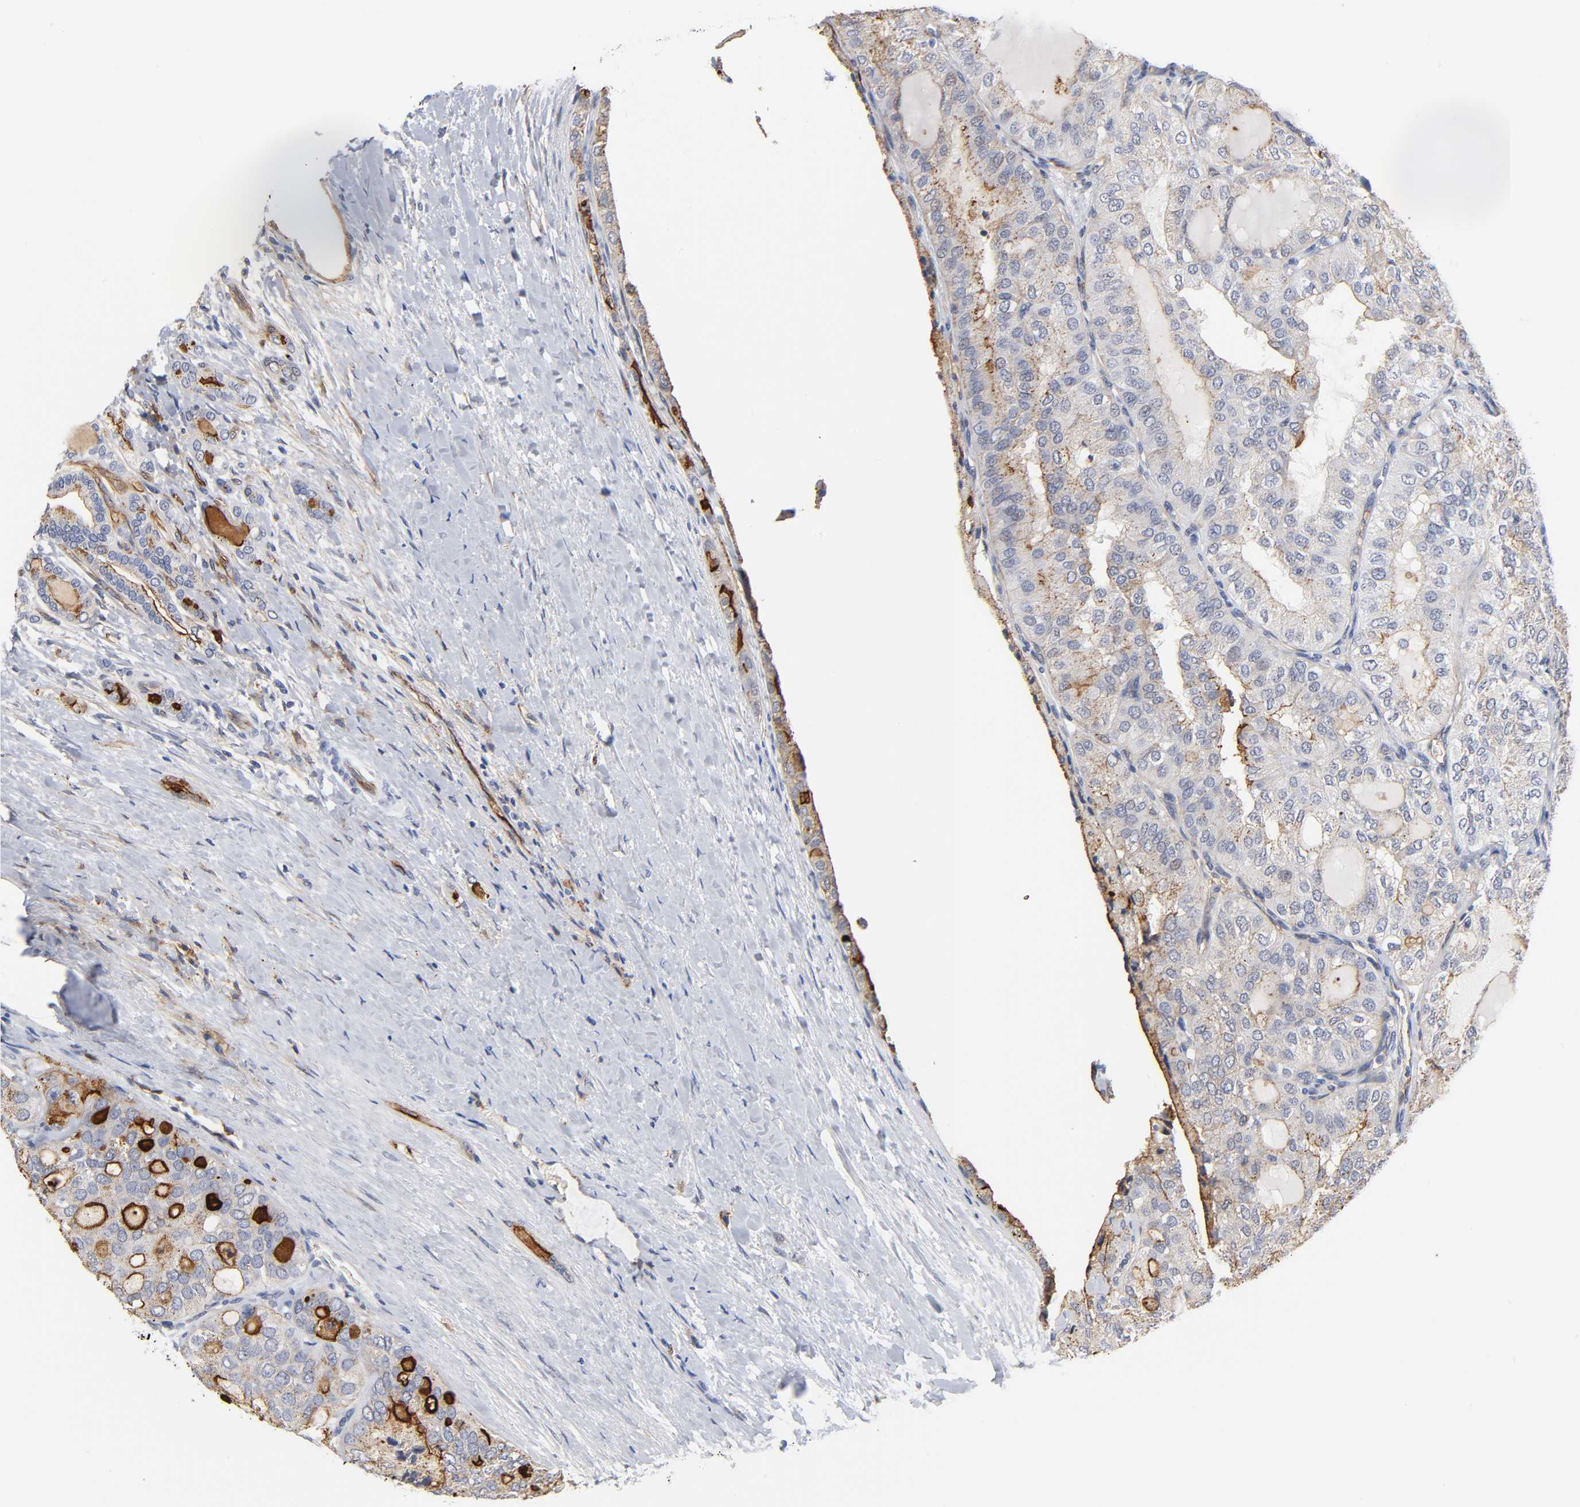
{"staining": {"intensity": "moderate", "quantity": "25%-75%", "location": "cytoplasmic/membranous"}, "tissue": "thyroid cancer", "cell_type": "Tumor cells", "image_type": "cancer", "snomed": [{"axis": "morphology", "description": "Follicular adenoma carcinoma, NOS"}, {"axis": "topography", "description": "Thyroid gland"}], "caption": "A brown stain shows moderate cytoplasmic/membranous positivity of a protein in human thyroid cancer tumor cells. (DAB (3,3'-diaminobenzidine) = brown stain, brightfield microscopy at high magnification).", "gene": "ICAM1", "patient": {"sex": "male", "age": 75}}